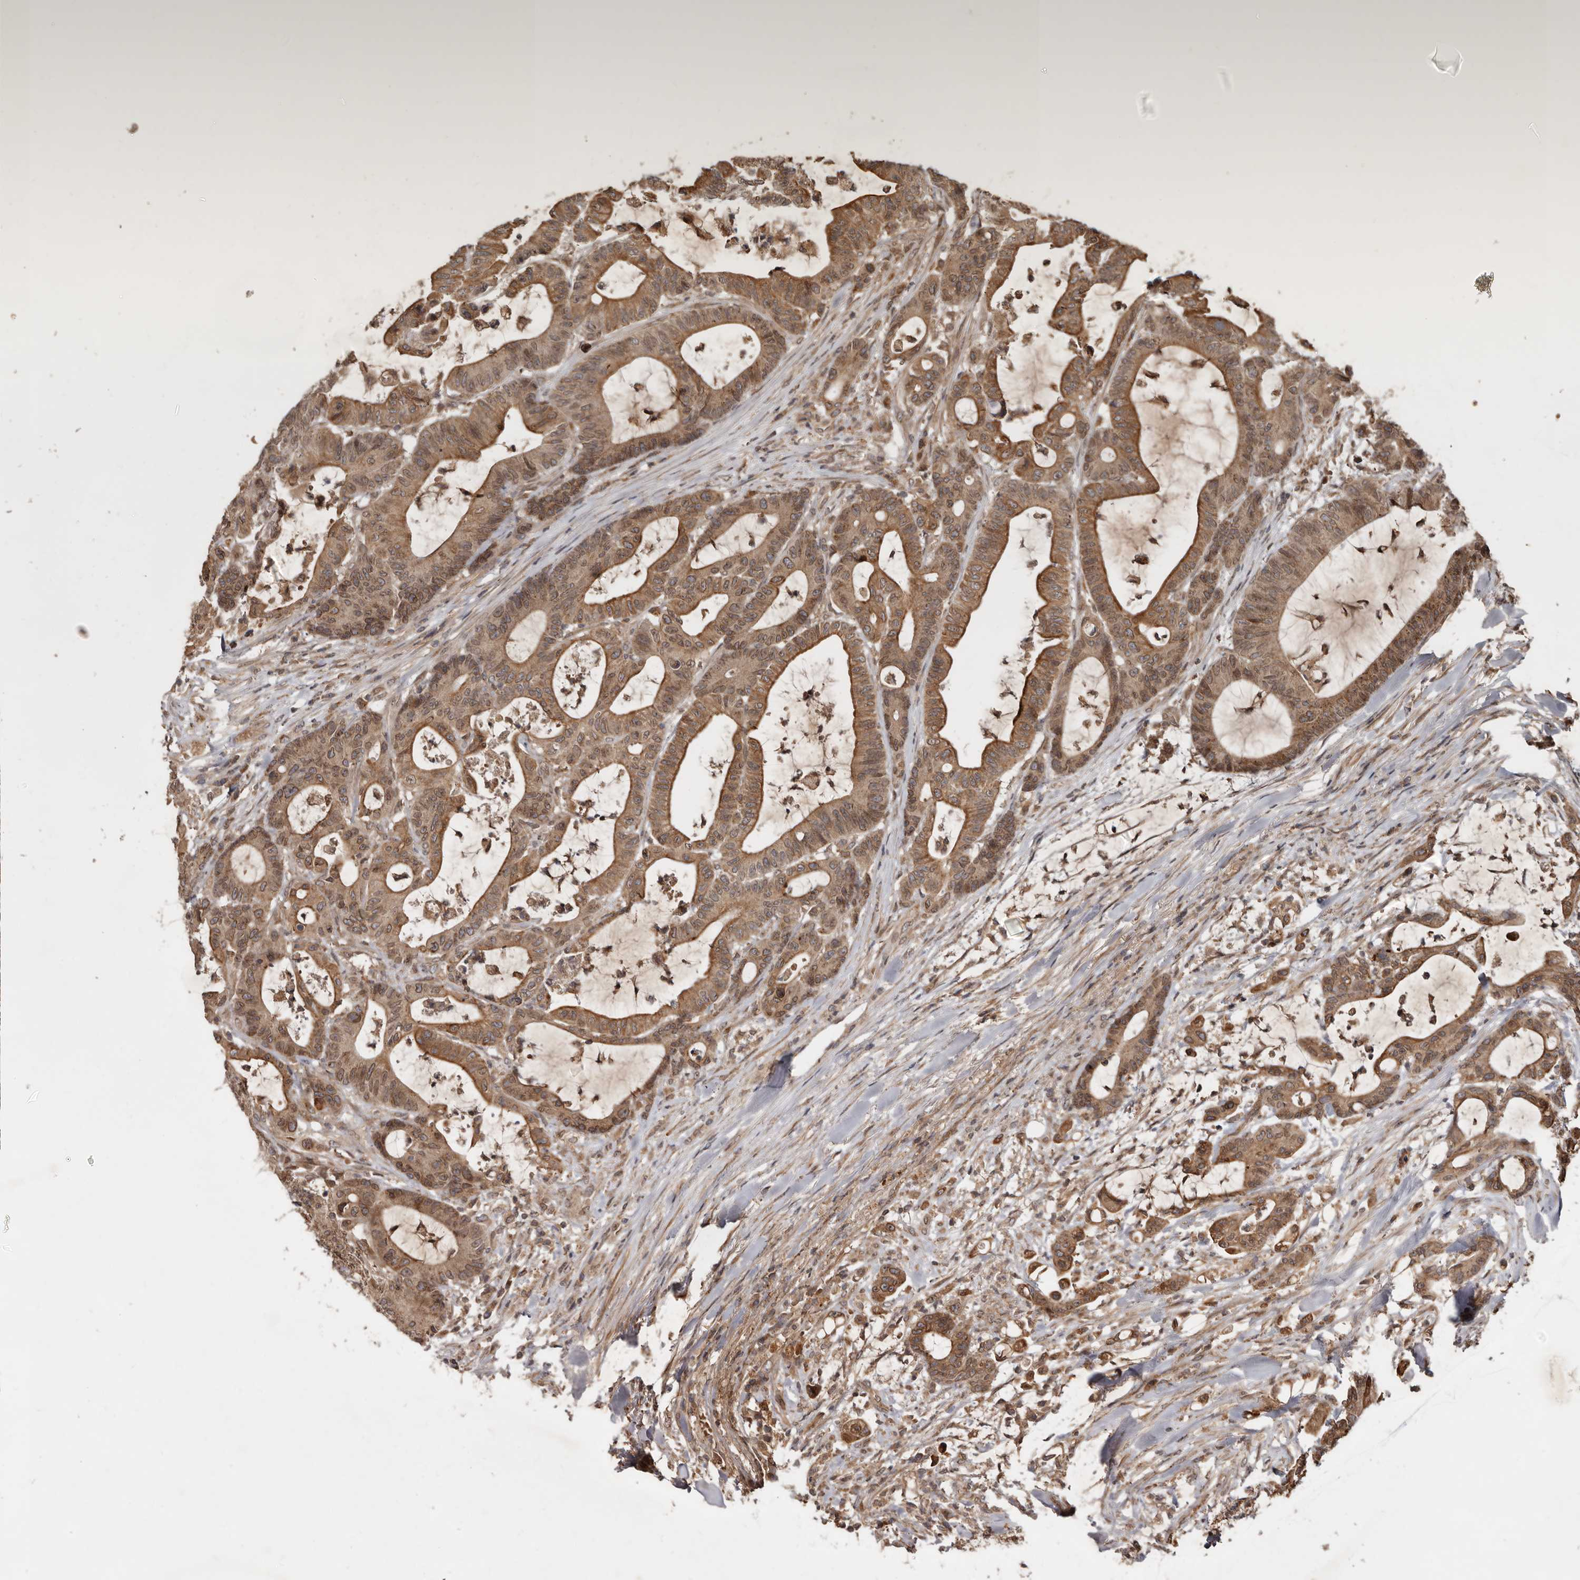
{"staining": {"intensity": "moderate", "quantity": ">75%", "location": "cytoplasmic/membranous"}, "tissue": "colorectal cancer", "cell_type": "Tumor cells", "image_type": "cancer", "snomed": [{"axis": "morphology", "description": "Adenocarcinoma, NOS"}, {"axis": "topography", "description": "Colon"}], "caption": "Protein expression analysis of human colorectal cancer reveals moderate cytoplasmic/membranous expression in approximately >75% of tumor cells.", "gene": "STK36", "patient": {"sex": "female", "age": 84}}